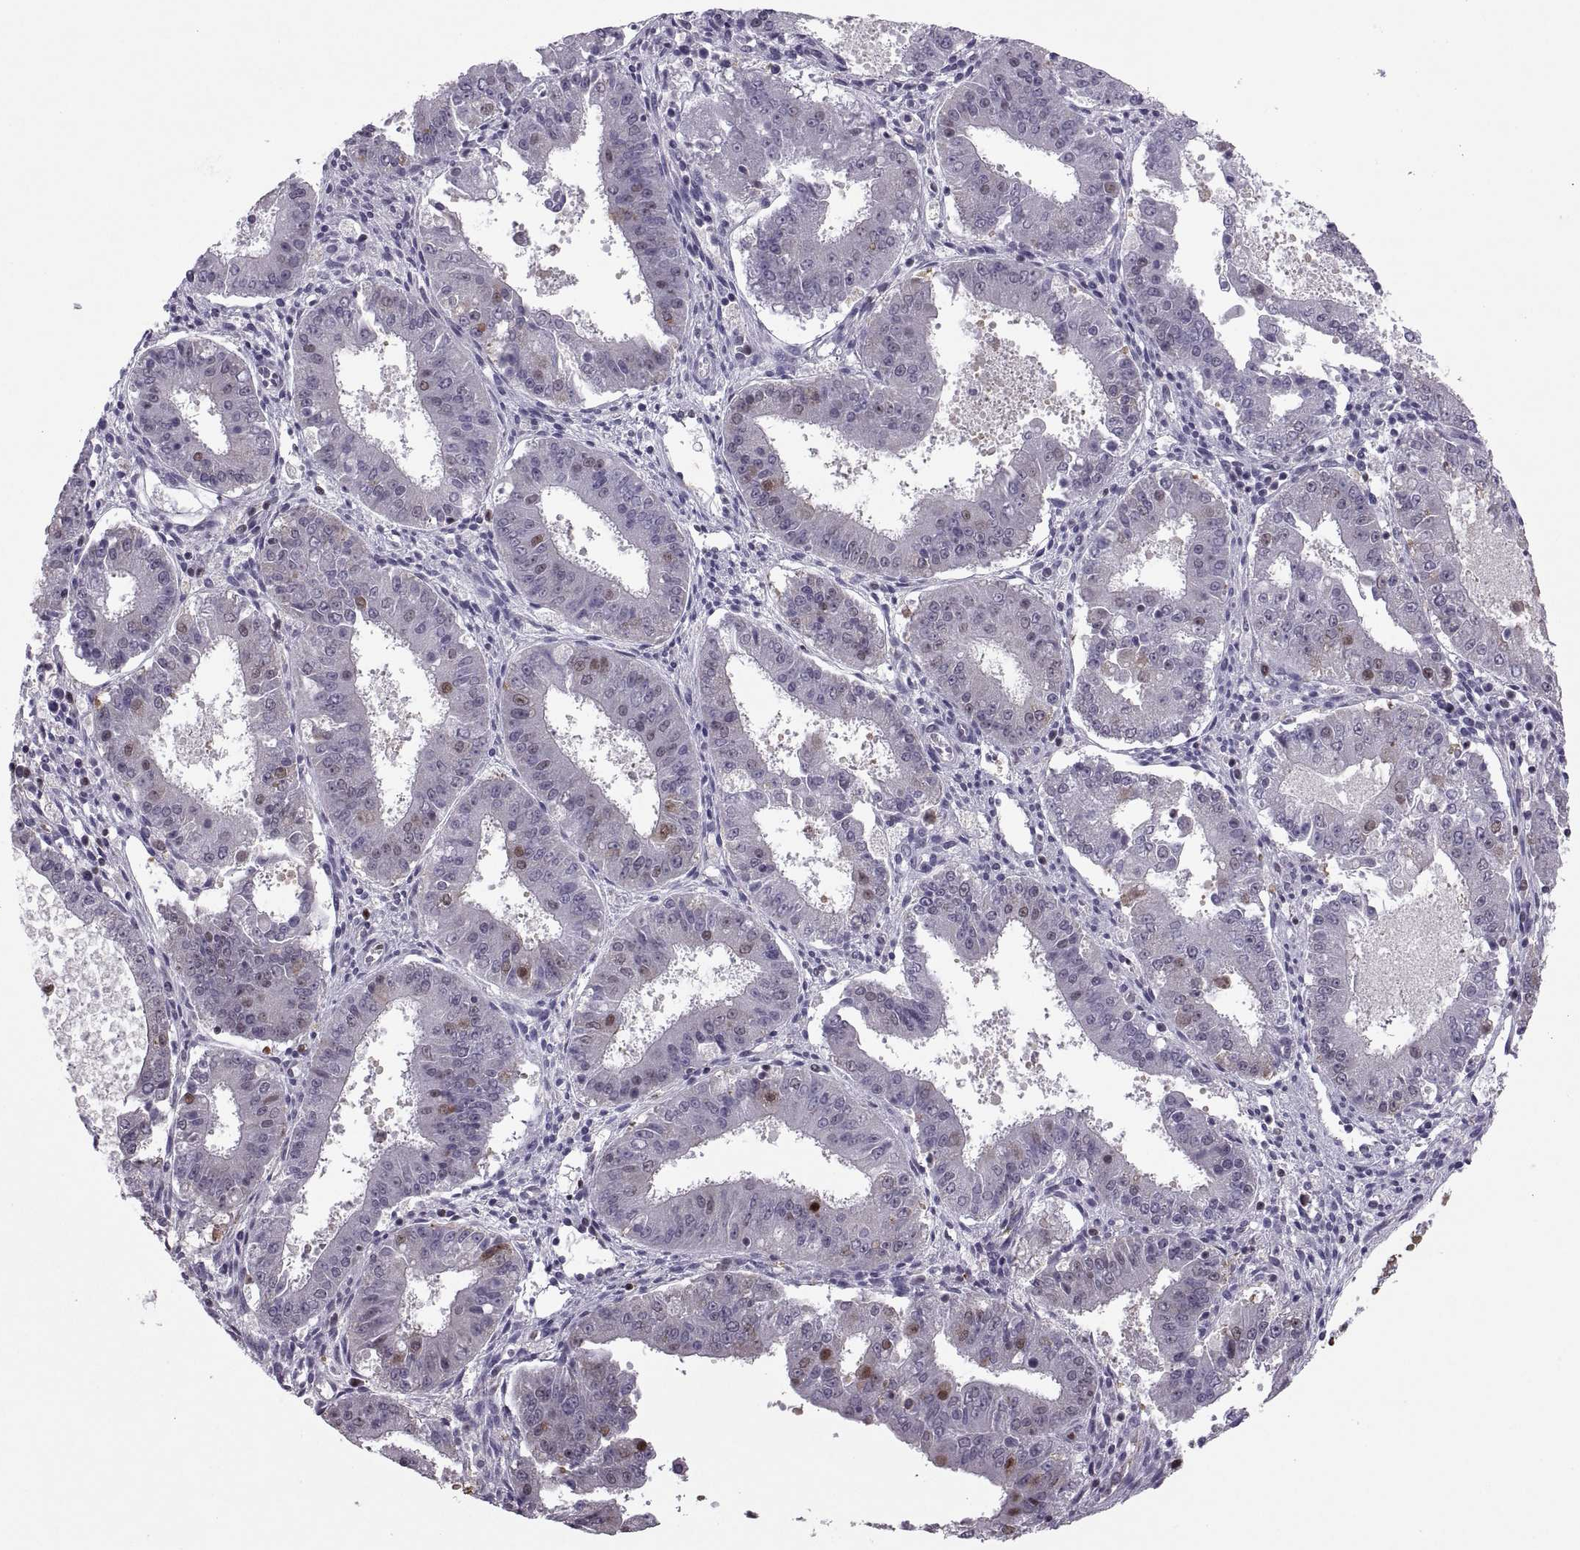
{"staining": {"intensity": "moderate", "quantity": "<25%", "location": "nuclear"}, "tissue": "ovarian cancer", "cell_type": "Tumor cells", "image_type": "cancer", "snomed": [{"axis": "morphology", "description": "Carcinoma, endometroid"}, {"axis": "topography", "description": "Ovary"}], "caption": "The immunohistochemical stain highlights moderate nuclear staining in tumor cells of ovarian endometroid carcinoma tissue.", "gene": "PABPC1", "patient": {"sex": "female", "age": 42}}